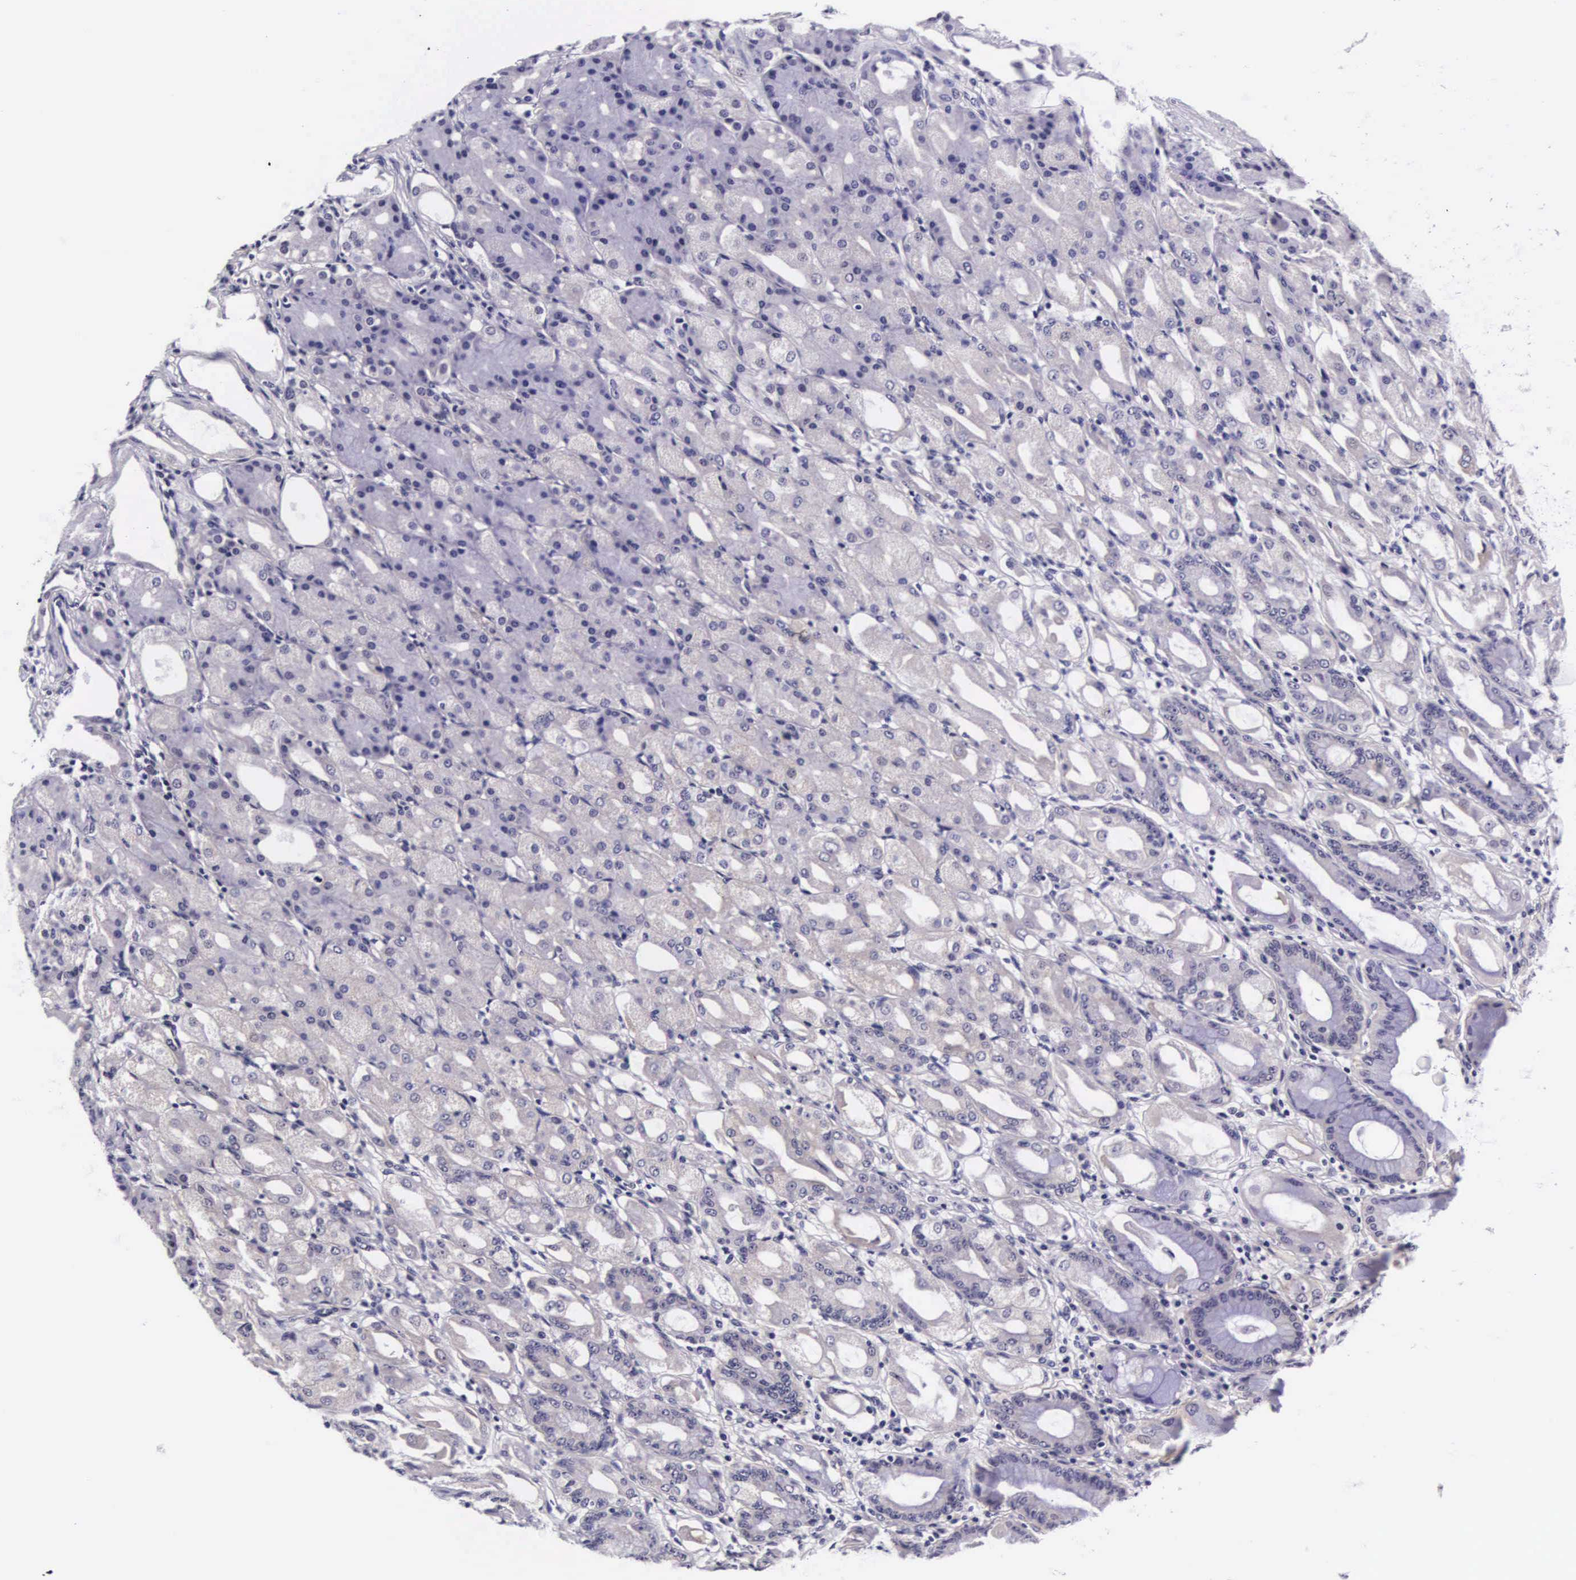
{"staining": {"intensity": "weak", "quantity": "<25%", "location": "cytoplasmic/membranous"}, "tissue": "stomach", "cell_type": "Glandular cells", "image_type": "normal", "snomed": [{"axis": "morphology", "description": "Normal tissue, NOS"}, {"axis": "topography", "description": "Stomach, upper"}], "caption": "Immunohistochemical staining of normal stomach reveals no significant expression in glandular cells.", "gene": "PHETA2", "patient": {"sex": "female", "age": 75}}